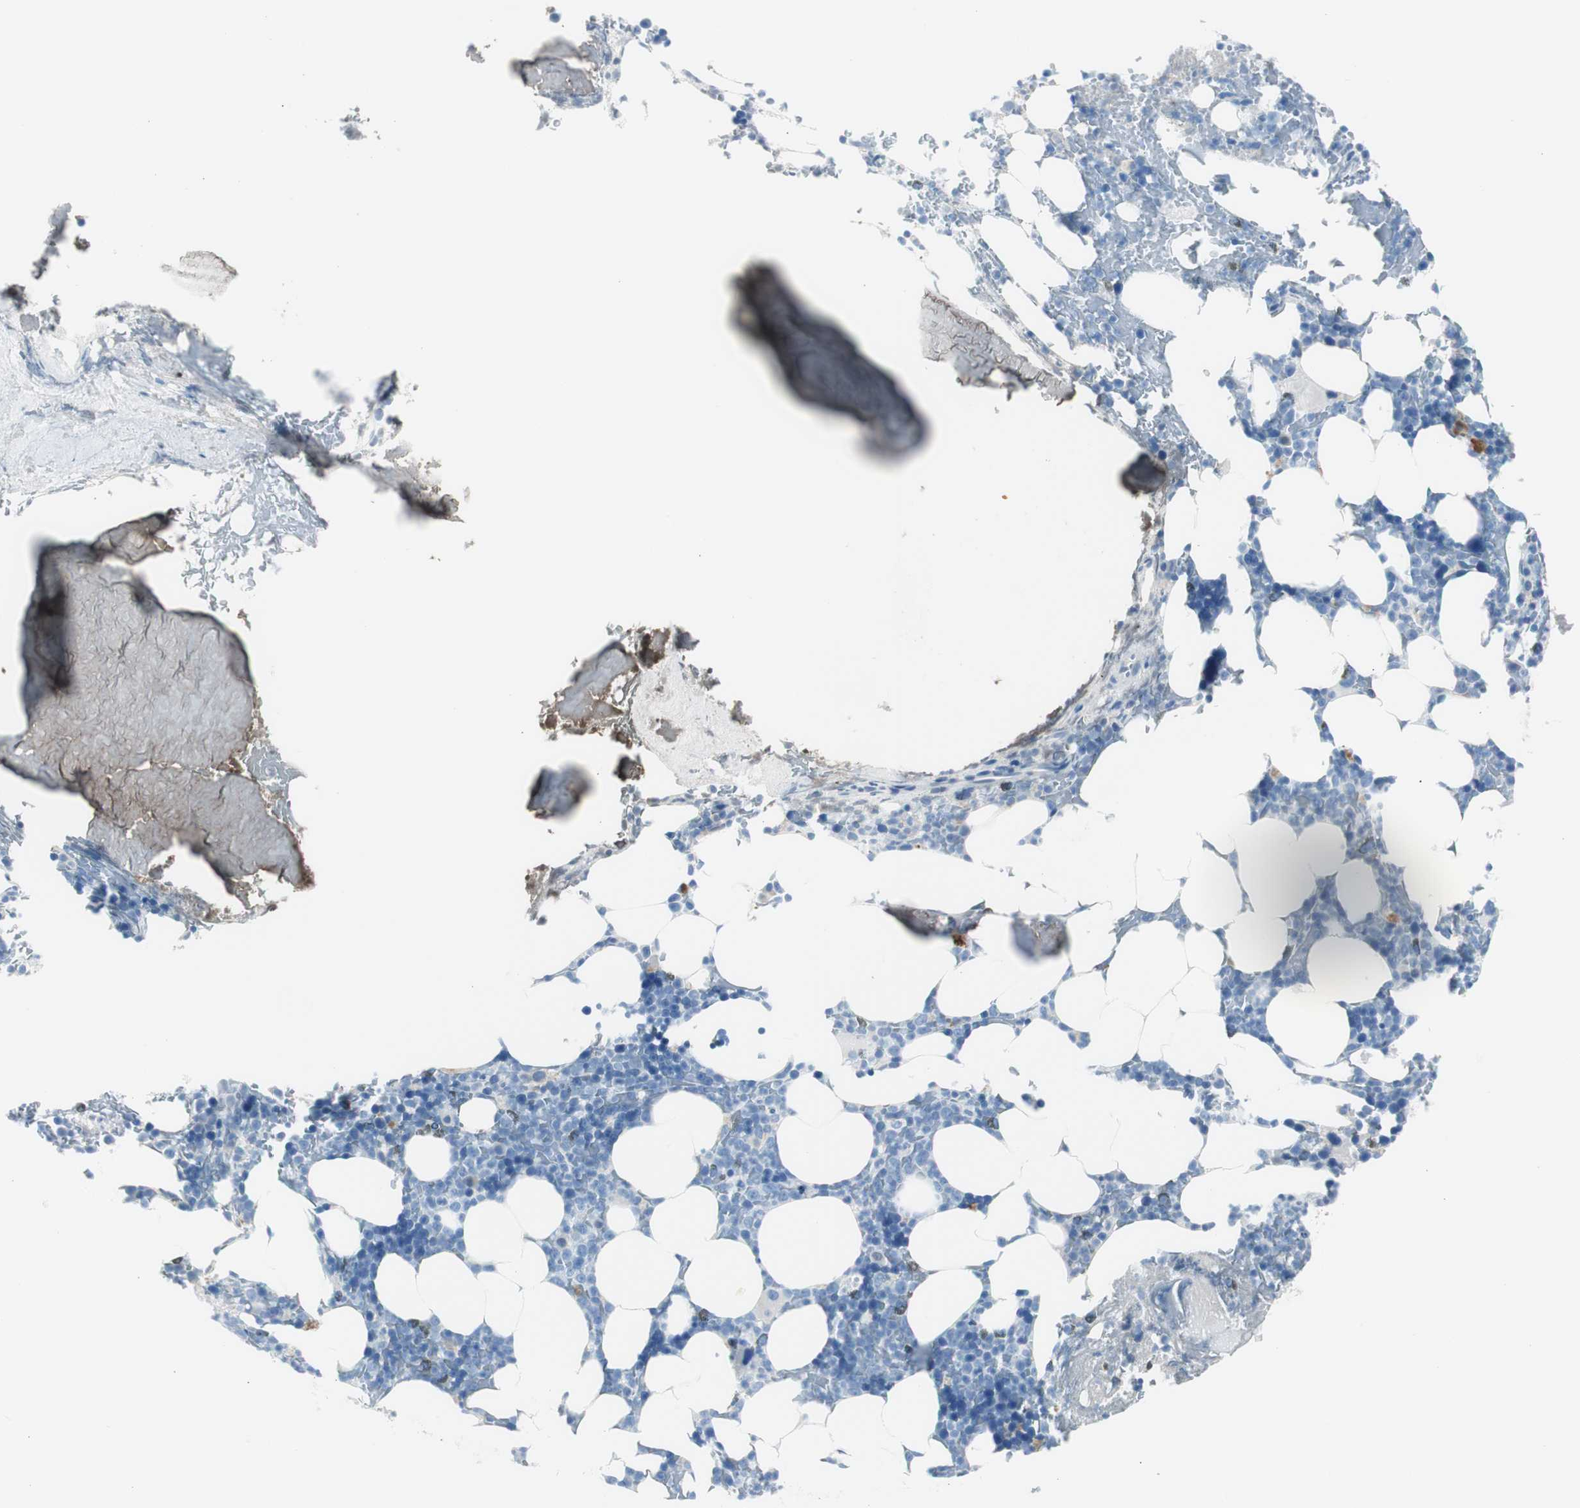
{"staining": {"intensity": "moderate", "quantity": "<25%", "location": "cytoplasmic/membranous"}, "tissue": "bone marrow", "cell_type": "Hematopoietic cells", "image_type": "normal", "snomed": [{"axis": "morphology", "description": "Normal tissue, NOS"}, {"axis": "topography", "description": "Bone marrow"}], "caption": "A low amount of moderate cytoplasmic/membranous staining is appreciated in approximately <25% of hematopoietic cells in unremarkable bone marrow. Immunohistochemistry (ihc) stains the protein of interest in brown and the nuclei are stained blue.", "gene": "SERPINF1", "patient": {"sex": "female", "age": 73}}